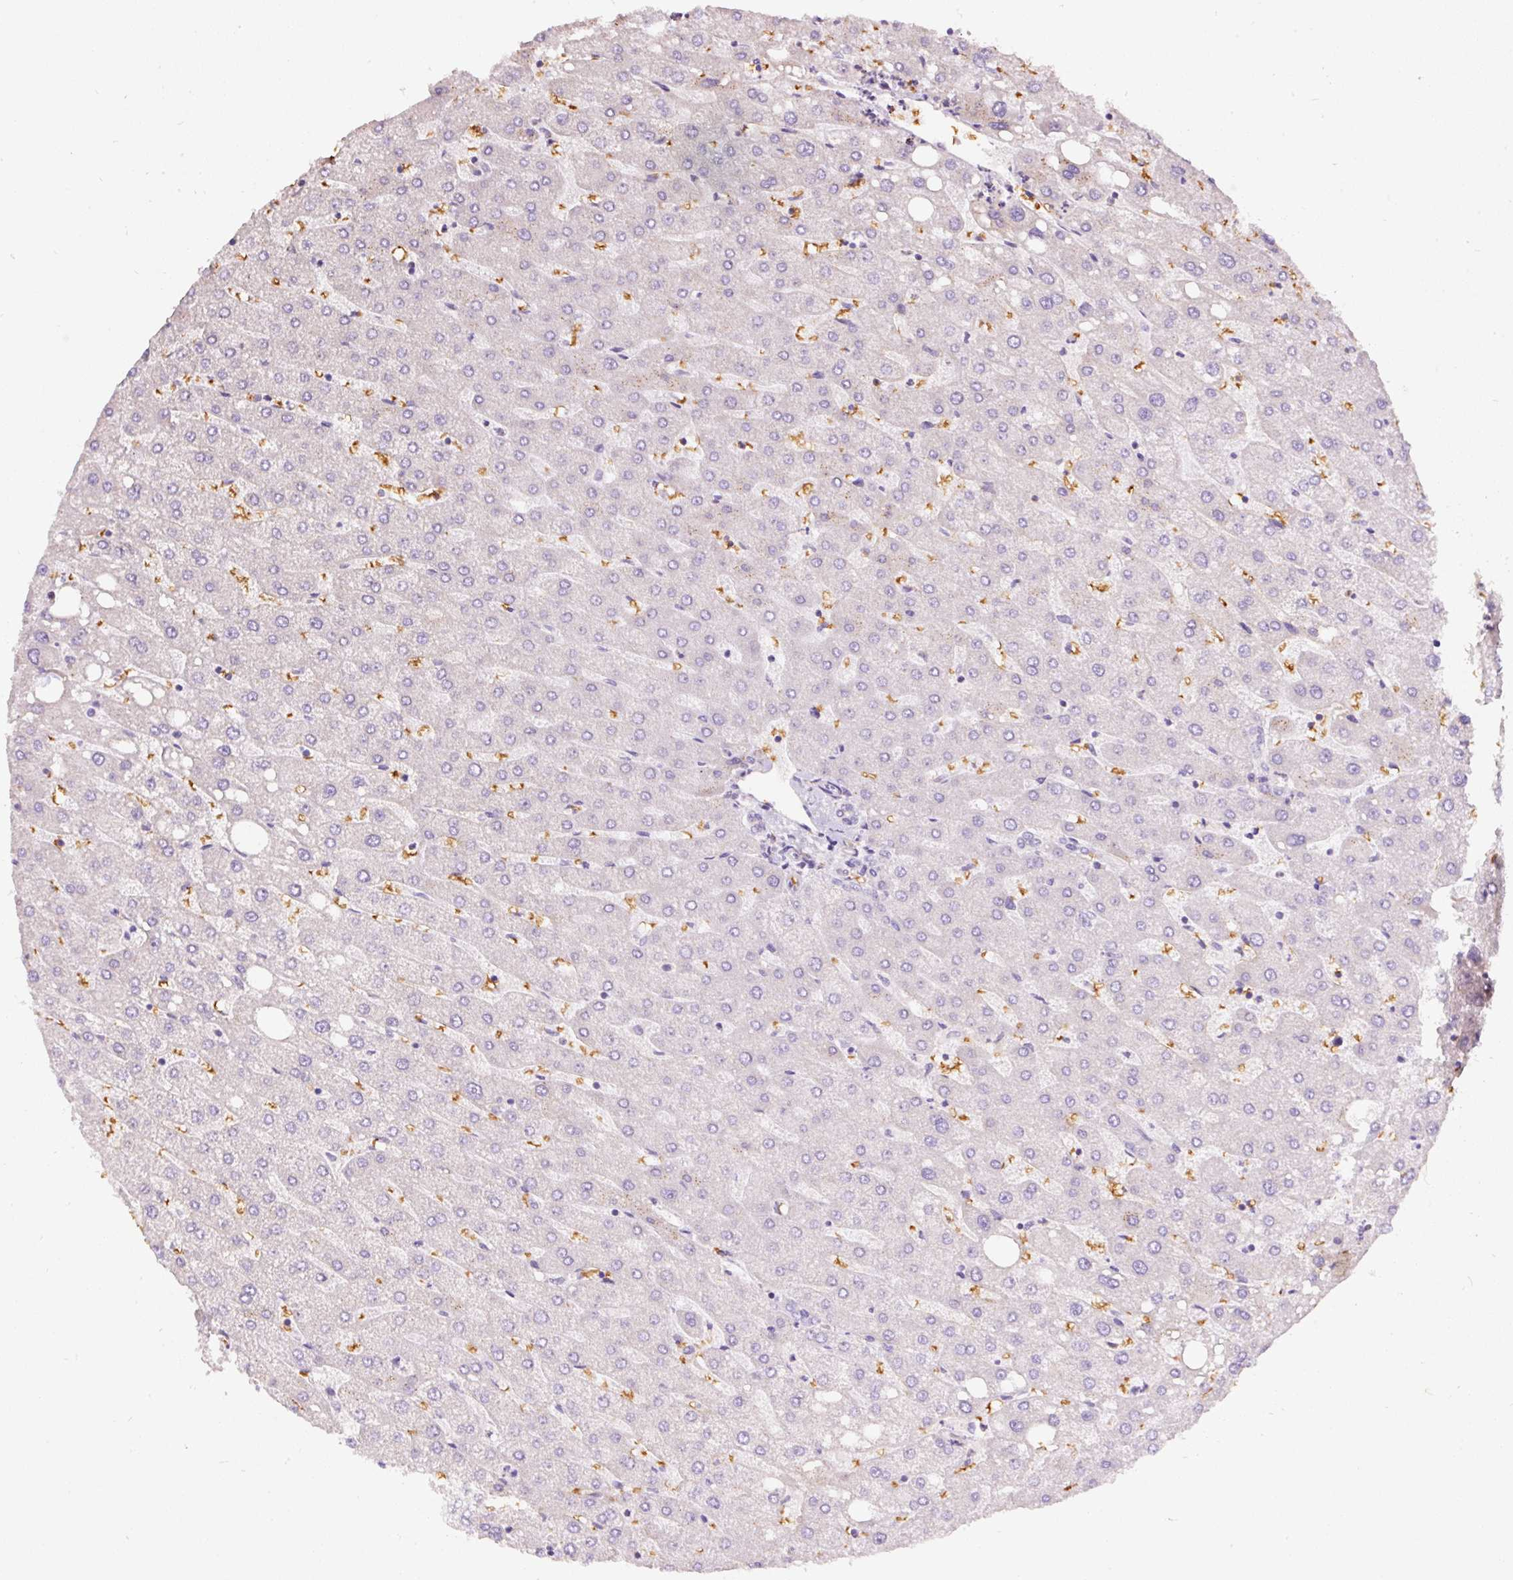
{"staining": {"intensity": "negative", "quantity": "none", "location": "none"}, "tissue": "liver", "cell_type": "Cholangiocytes", "image_type": "normal", "snomed": [{"axis": "morphology", "description": "Normal tissue, NOS"}, {"axis": "topography", "description": "Liver"}], "caption": "Immunohistochemistry (IHC) photomicrograph of benign liver: human liver stained with DAB displays no significant protein positivity in cholangiocytes. (Stains: DAB IHC with hematoxylin counter stain, Microscopy: brightfield microscopy at high magnification).", "gene": "PRRC2A", "patient": {"sex": "male", "age": 67}}